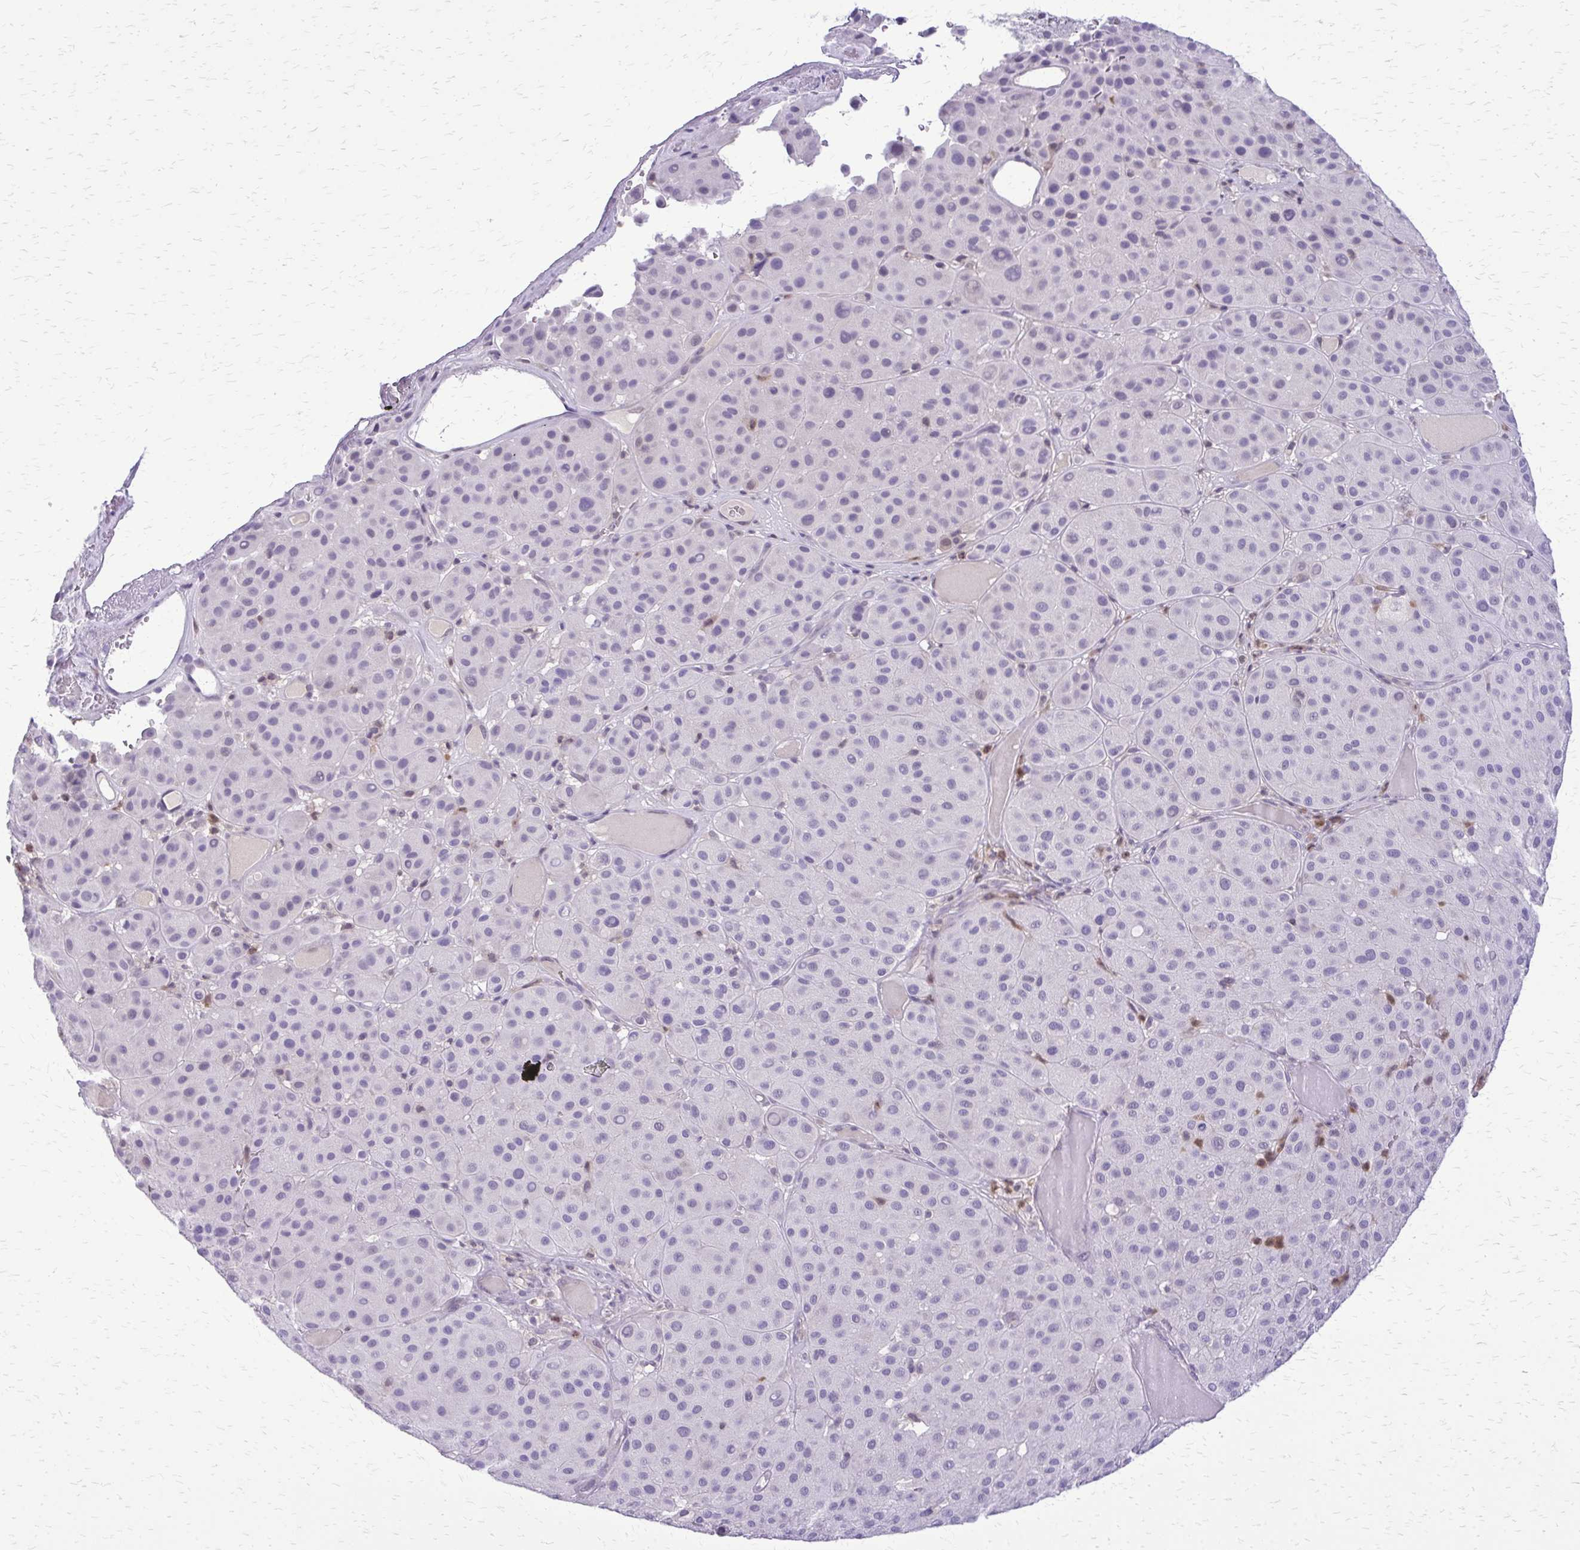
{"staining": {"intensity": "negative", "quantity": "none", "location": "none"}, "tissue": "melanoma", "cell_type": "Tumor cells", "image_type": "cancer", "snomed": [{"axis": "morphology", "description": "Malignant melanoma, Metastatic site"}, {"axis": "topography", "description": "Smooth muscle"}], "caption": "Melanoma was stained to show a protein in brown. There is no significant positivity in tumor cells.", "gene": "GLRX", "patient": {"sex": "male", "age": 41}}